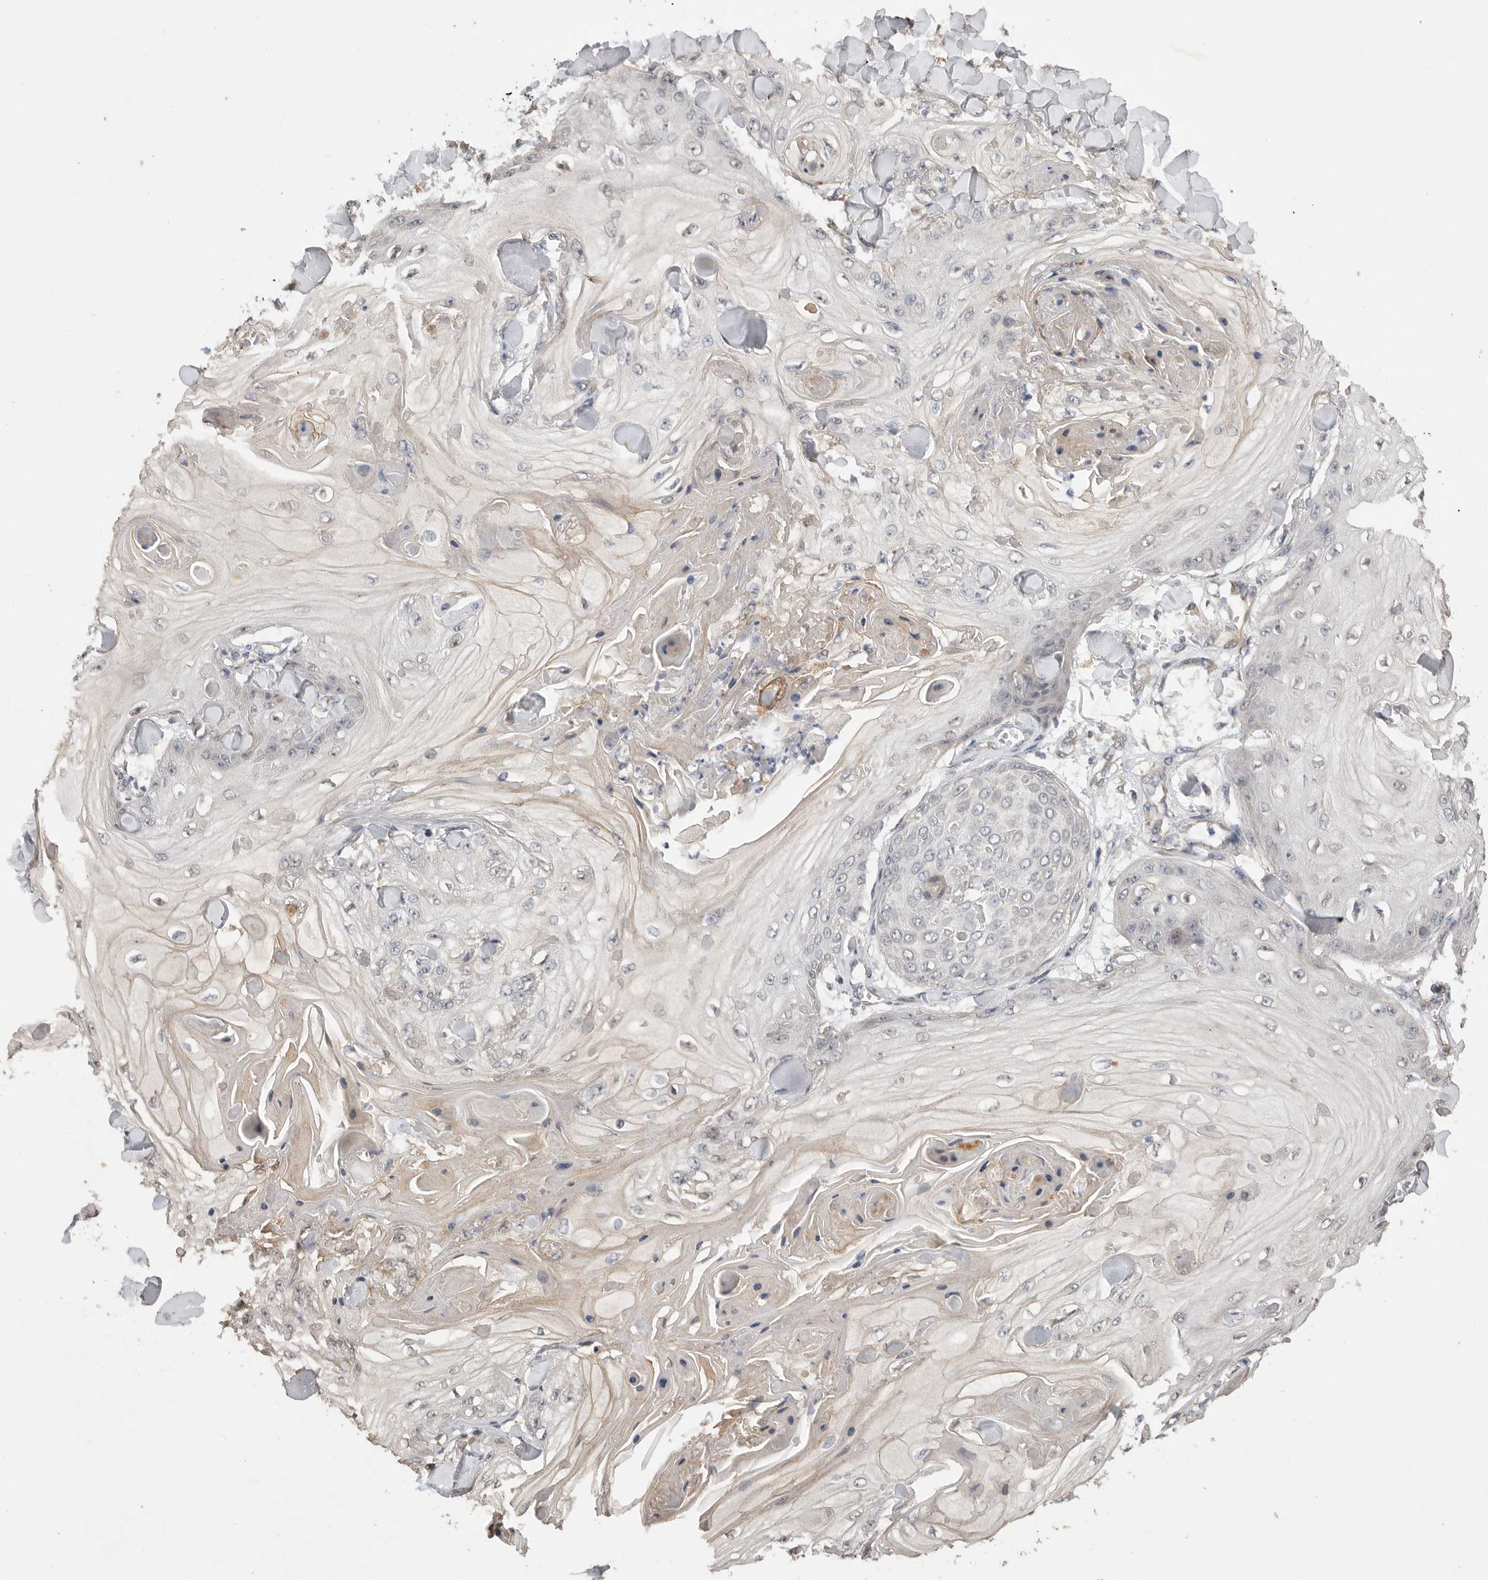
{"staining": {"intensity": "negative", "quantity": "none", "location": "none"}, "tissue": "skin cancer", "cell_type": "Tumor cells", "image_type": "cancer", "snomed": [{"axis": "morphology", "description": "Squamous cell carcinoma, NOS"}, {"axis": "topography", "description": "Skin"}], "caption": "Human skin cancer stained for a protein using immunohistochemistry (IHC) exhibits no positivity in tumor cells.", "gene": "EDEM3", "patient": {"sex": "male", "age": 74}}